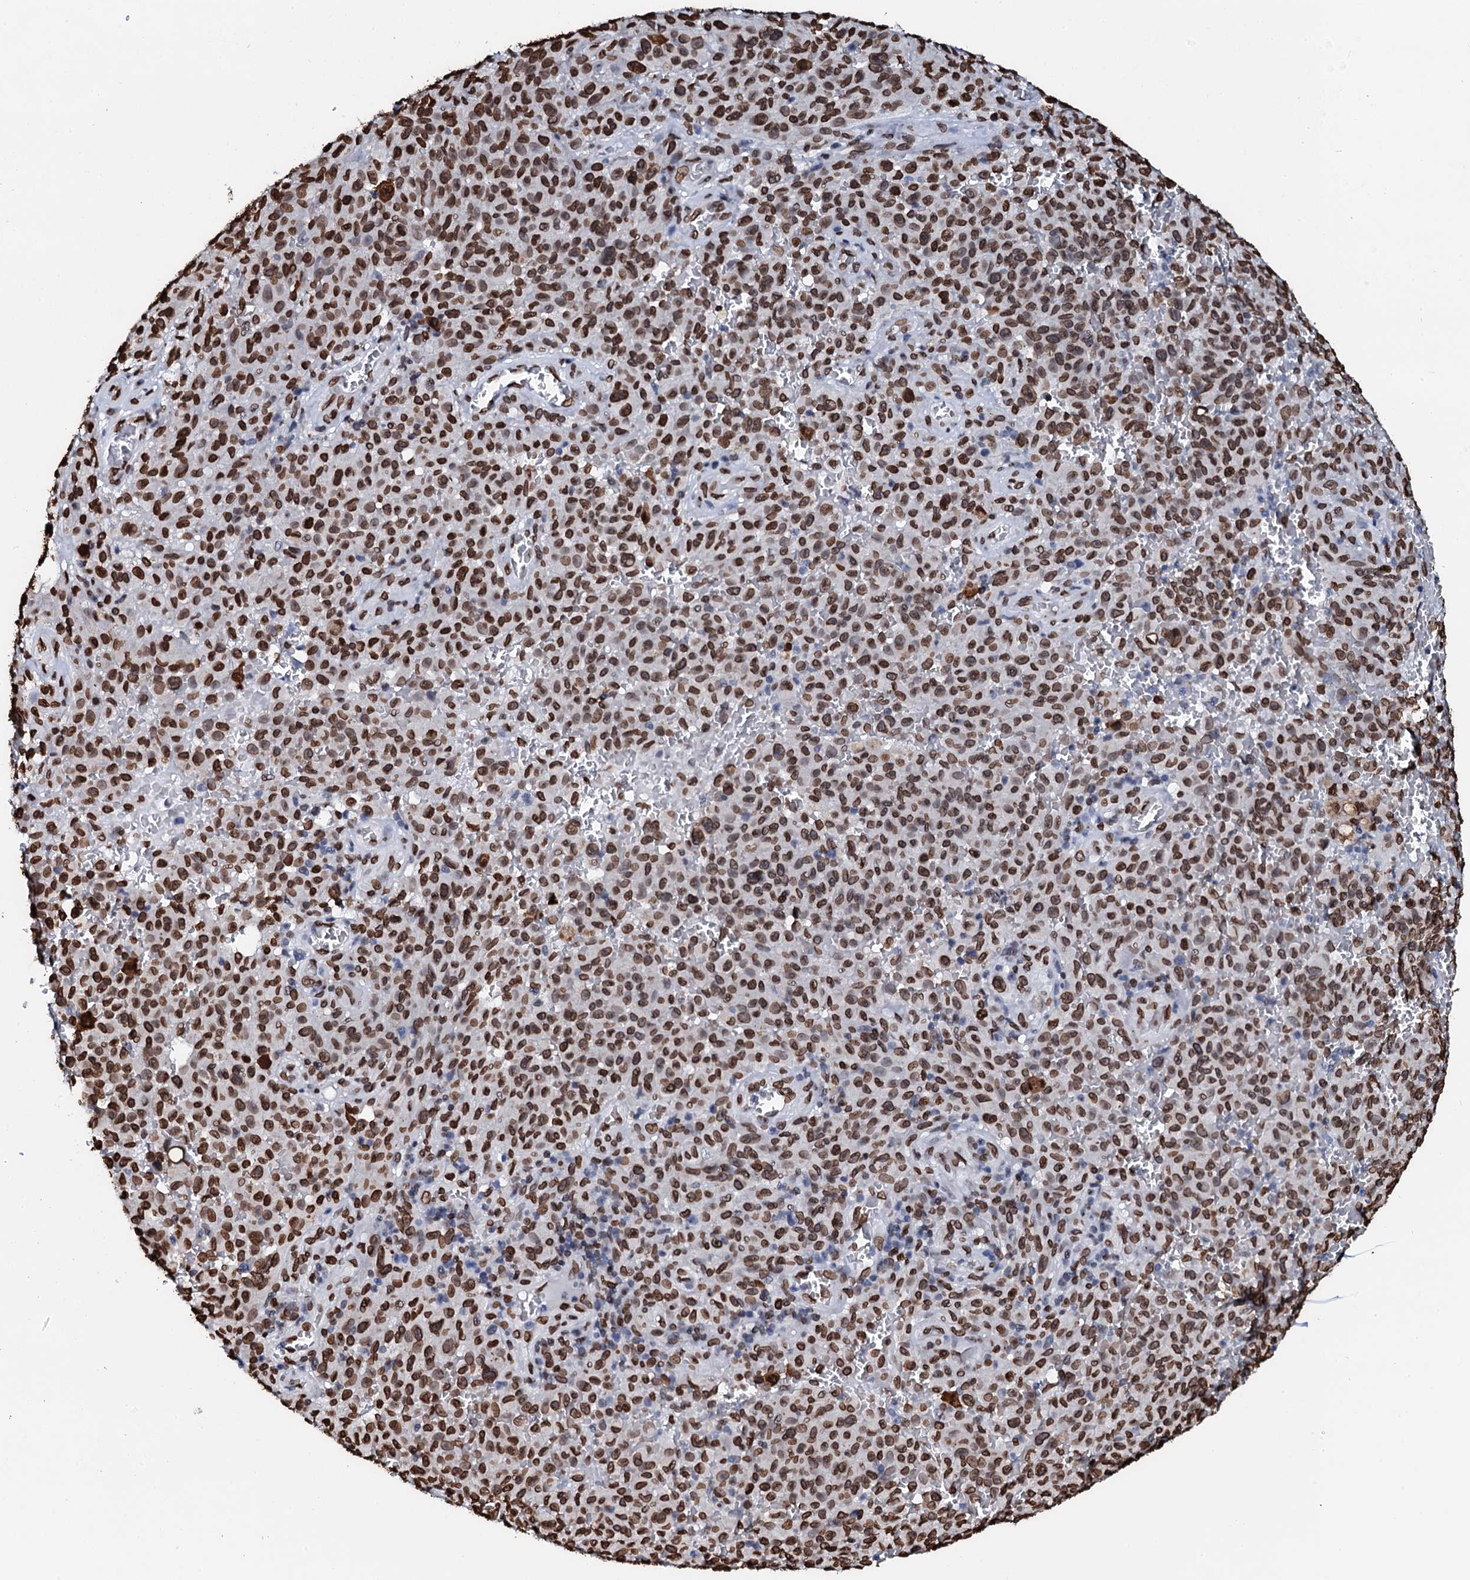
{"staining": {"intensity": "moderate", "quantity": ">75%", "location": "cytoplasmic/membranous,nuclear"}, "tissue": "melanoma", "cell_type": "Tumor cells", "image_type": "cancer", "snomed": [{"axis": "morphology", "description": "Malignant melanoma, NOS"}, {"axis": "topography", "description": "Skin"}], "caption": "Protein expression by immunohistochemistry exhibits moderate cytoplasmic/membranous and nuclear expression in approximately >75% of tumor cells in malignant melanoma.", "gene": "KATNAL2", "patient": {"sex": "female", "age": 82}}